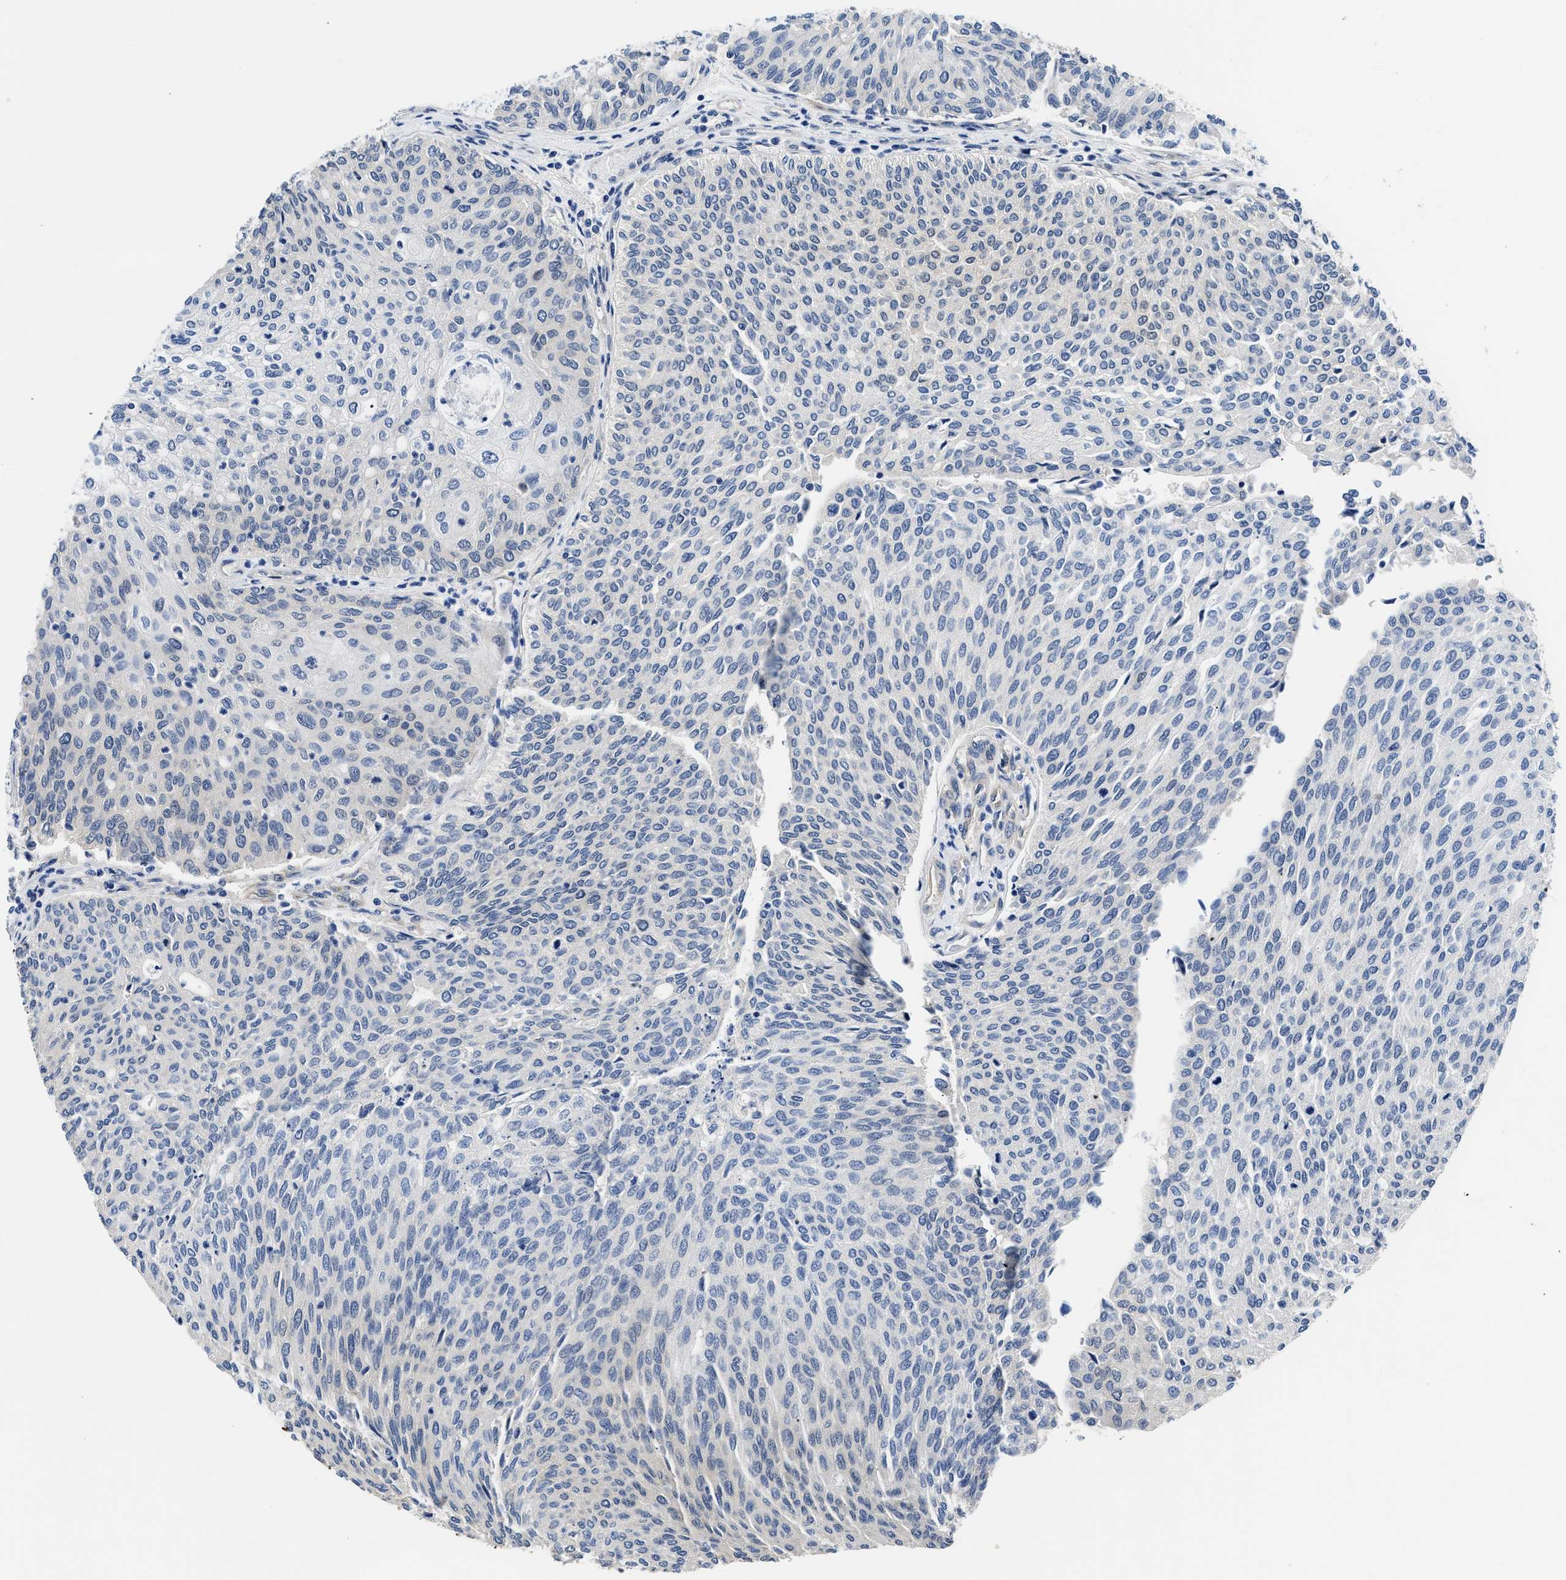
{"staining": {"intensity": "negative", "quantity": "none", "location": "none"}, "tissue": "urothelial cancer", "cell_type": "Tumor cells", "image_type": "cancer", "snomed": [{"axis": "morphology", "description": "Urothelial carcinoma, Low grade"}, {"axis": "topography", "description": "Urinary bladder"}], "caption": "An image of urothelial cancer stained for a protein displays no brown staining in tumor cells.", "gene": "XPO5", "patient": {"sex": "female", "age": 79}}